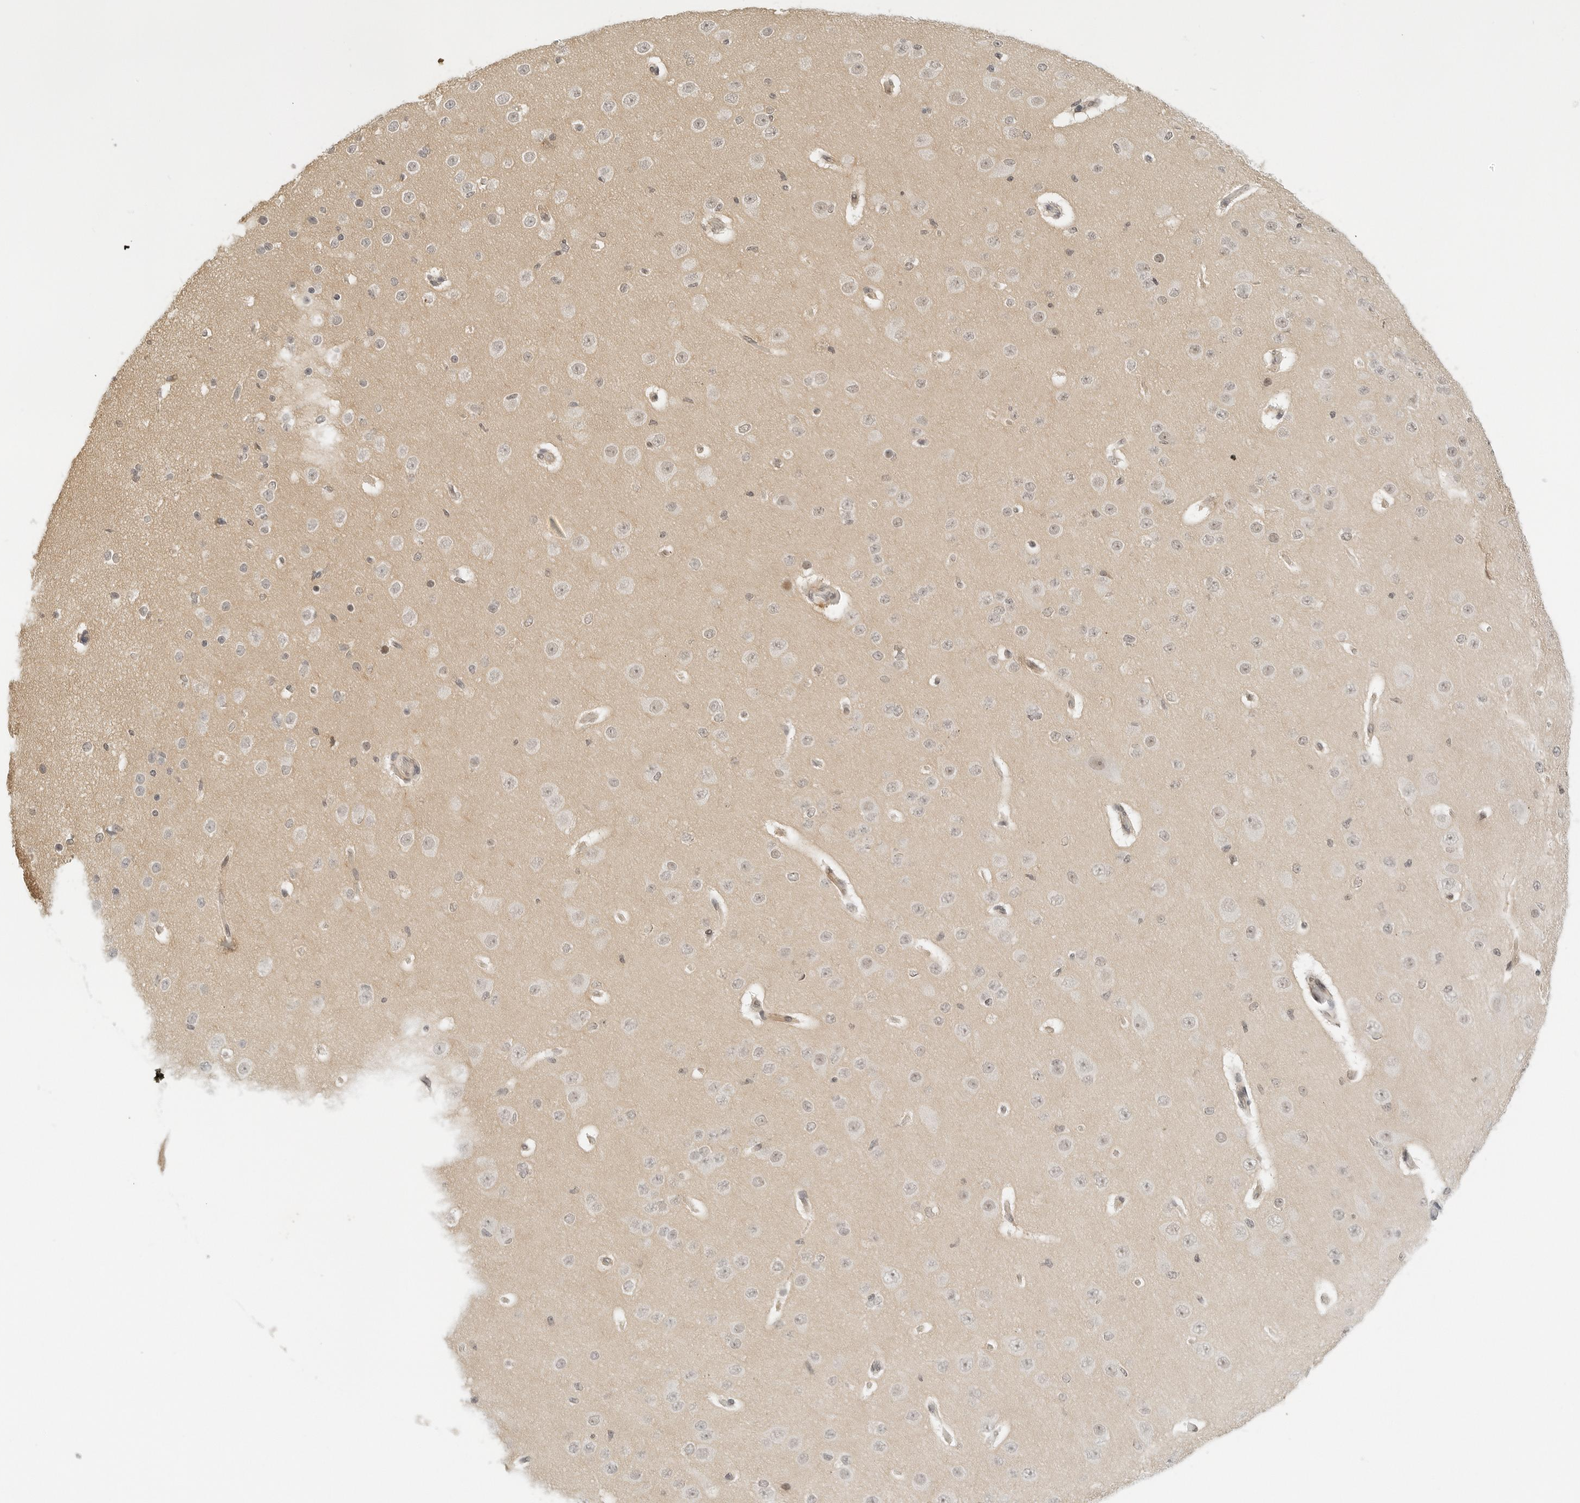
{"staining": {"intensity": "negative", "quantity": "none", "location": "none"}, "tissue": "cerebral cortex", "cell_type": "Endothelial cells", "image_type": "normal", "snomed": [{"axis": "morphology", "description": "Normal tissue, NOS"}, {"axis": "morphology", "description": "Developmental malformation"}, {"axis": "topography", "description": "Cerebral cortex"}], "caption": "IHC of normal human cerebral cortex exhibits no staining in endothelial cells. (DAB immunohistochemistry (IHC) visualized using brightfield microscopy, high magnification).", "gene": "NEO1", "patient": {"sex": "female", "age": 30}}